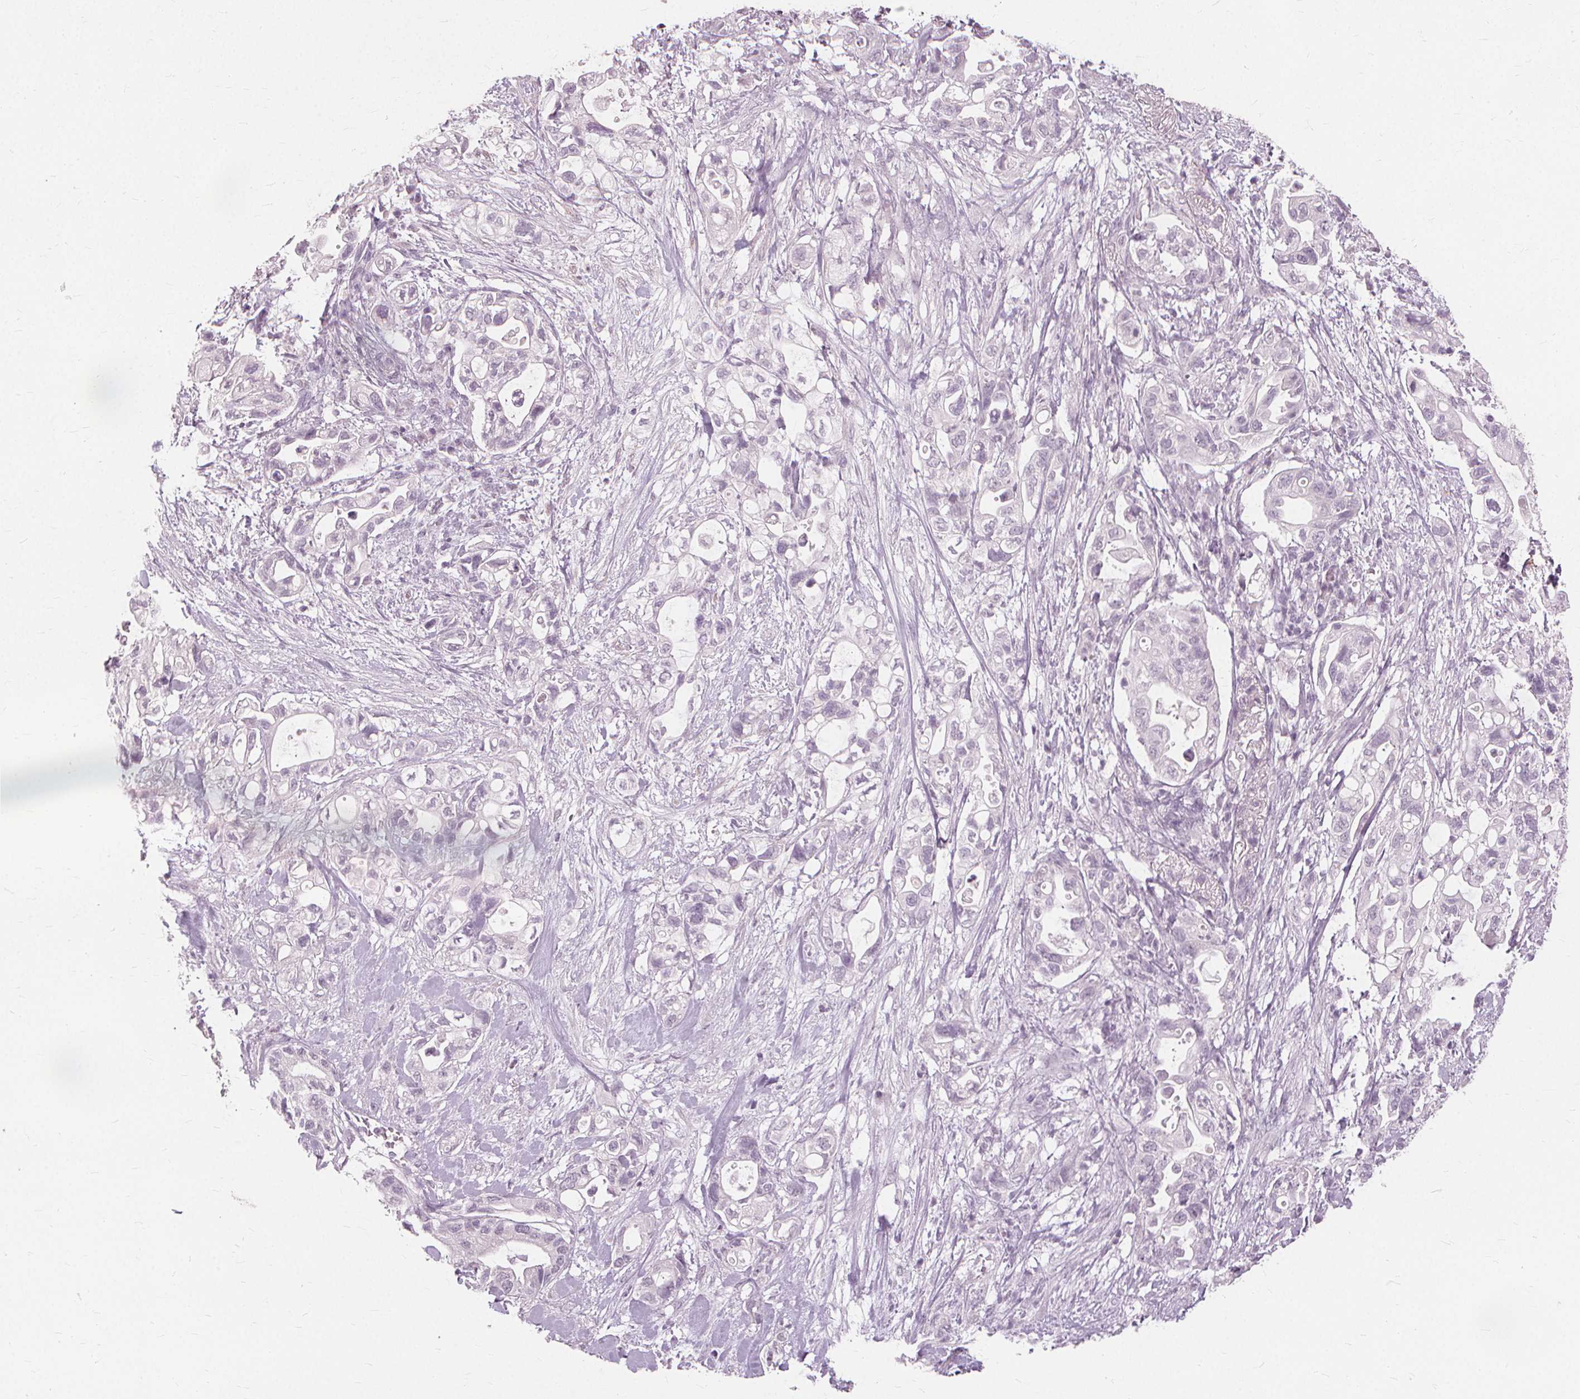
{"staining": {"intensity": "negative", "quantity": "none", "location": "none"}, "tissue": "pancreatic cancer", "cell_type": "Tumor cells", "image_type": "cancer", "snomed": [{"axis": "morphology", "description": "Adenocarcinoma, NOS"}, {"axis": "topography", "description": "Pancreas"}], "caption": "Immunohistochemistry micrograph of neoplastic tissue: pancreatic cancer (adenocarcinoma) stained with DAB (3,3'-diaminobenzidine) displays no significant protein expression in tumor cells. Nuclei are stained in blue.", "gene": "SFTPD", "patient": {"sex": "female", "age": 72}}